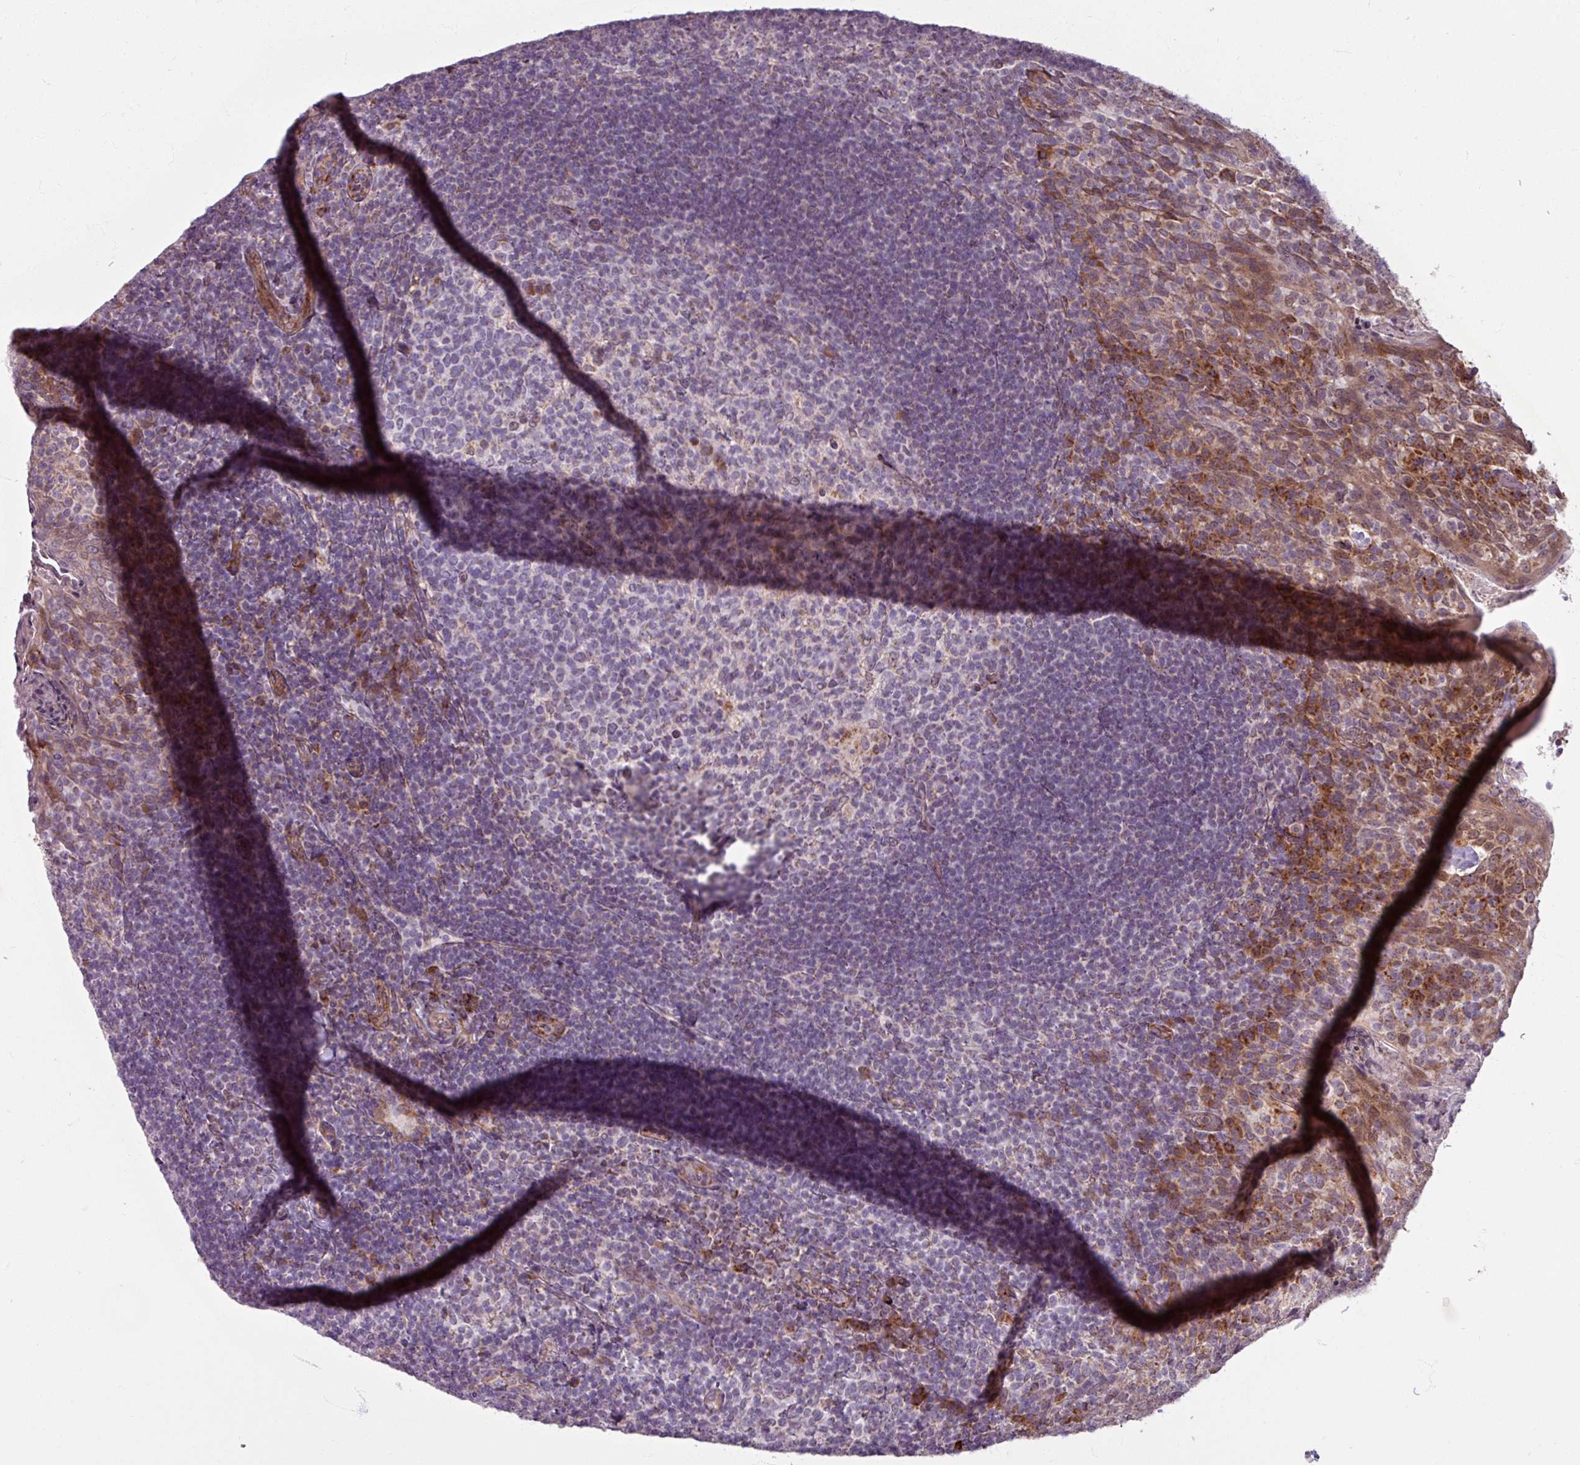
{"staining": {"intensity": "moderate", "quantity": "<25%", "location": "cytoplasmic/membranous"}, "tissue": "tonsil", "cell_type": "Germinal center cells", "image_type": "normal", "snomed": [{"axis": "morphology", "description": "Normal tissue, NOS"}, {"axis": "topography", "description": "Tonsil"}], "caption": "Immunohistochemistry photomicrograph of unremarkable tonsil stained for a protein (brown), which exhibits low levels of moderate cytoplasmic/membranous expression in approximately <25% of germinal center cells.", "gene": "MAGT1", "patient": {"sex": "female", "age": 10}}